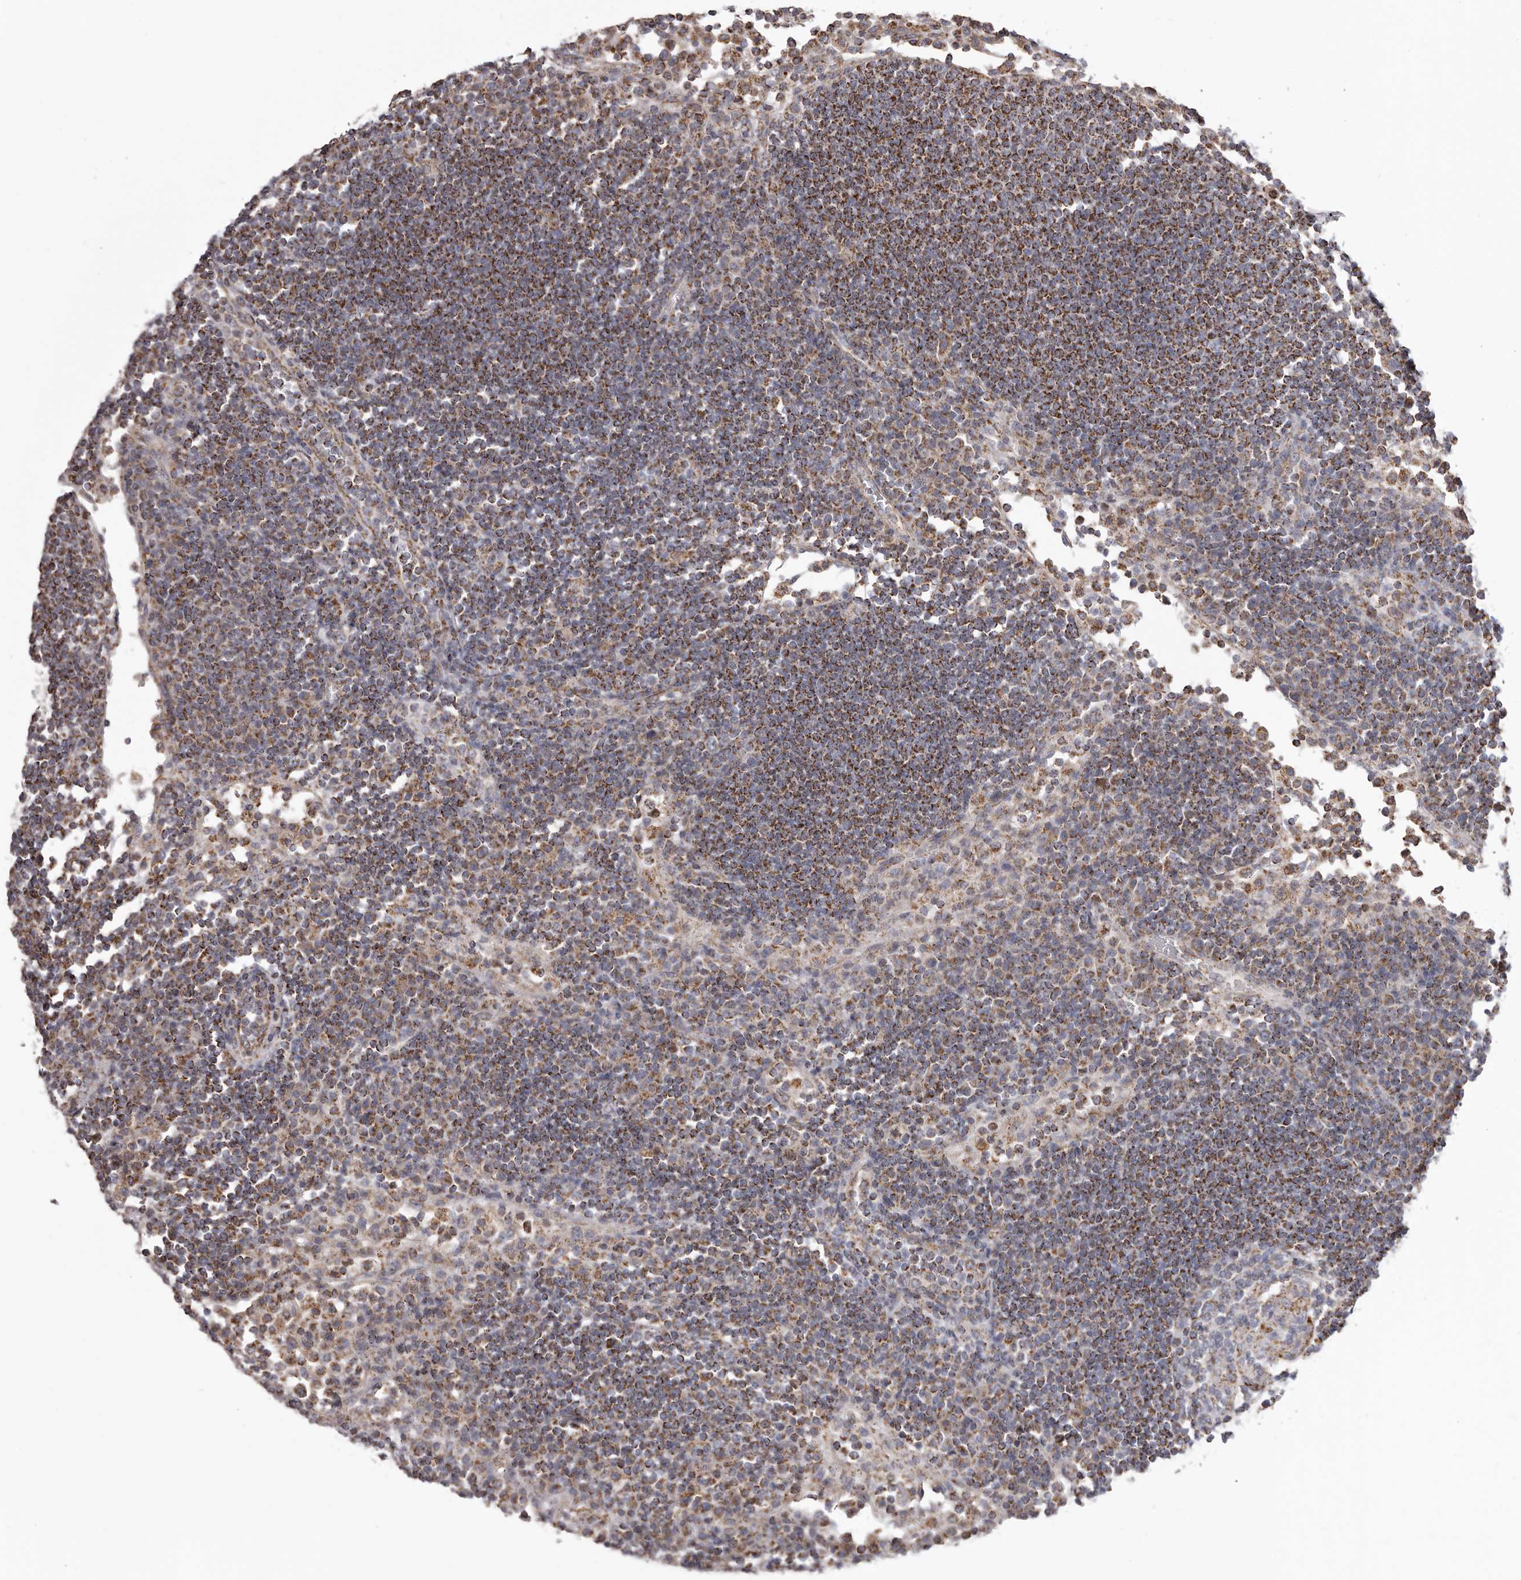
{"staining": {"intensity": "strong", "quantity": "25%-75%", "location": "cytoplasmic/membranous"}, "tissue": "lymph node", "cell_type": "Germinal center cells", "image_type": "normal", "snomed": [{"axis": "morphology", "description": "Normal tissue, NOS"}, {"axis": "topography", "description": "Lymph node"}], "caption": "DAB immunohistochemical staining of benign human lymph node demonstrates strong cytoplasmic/membranous protein staining in approximately 25%-75% of germinal center cells. Immunohistochemistry (ihc) stains the protein of interest in brown and the nuclei are stained blue.", "gene": "CHRM2", "patient": {"sex": "female", "age": 53}}